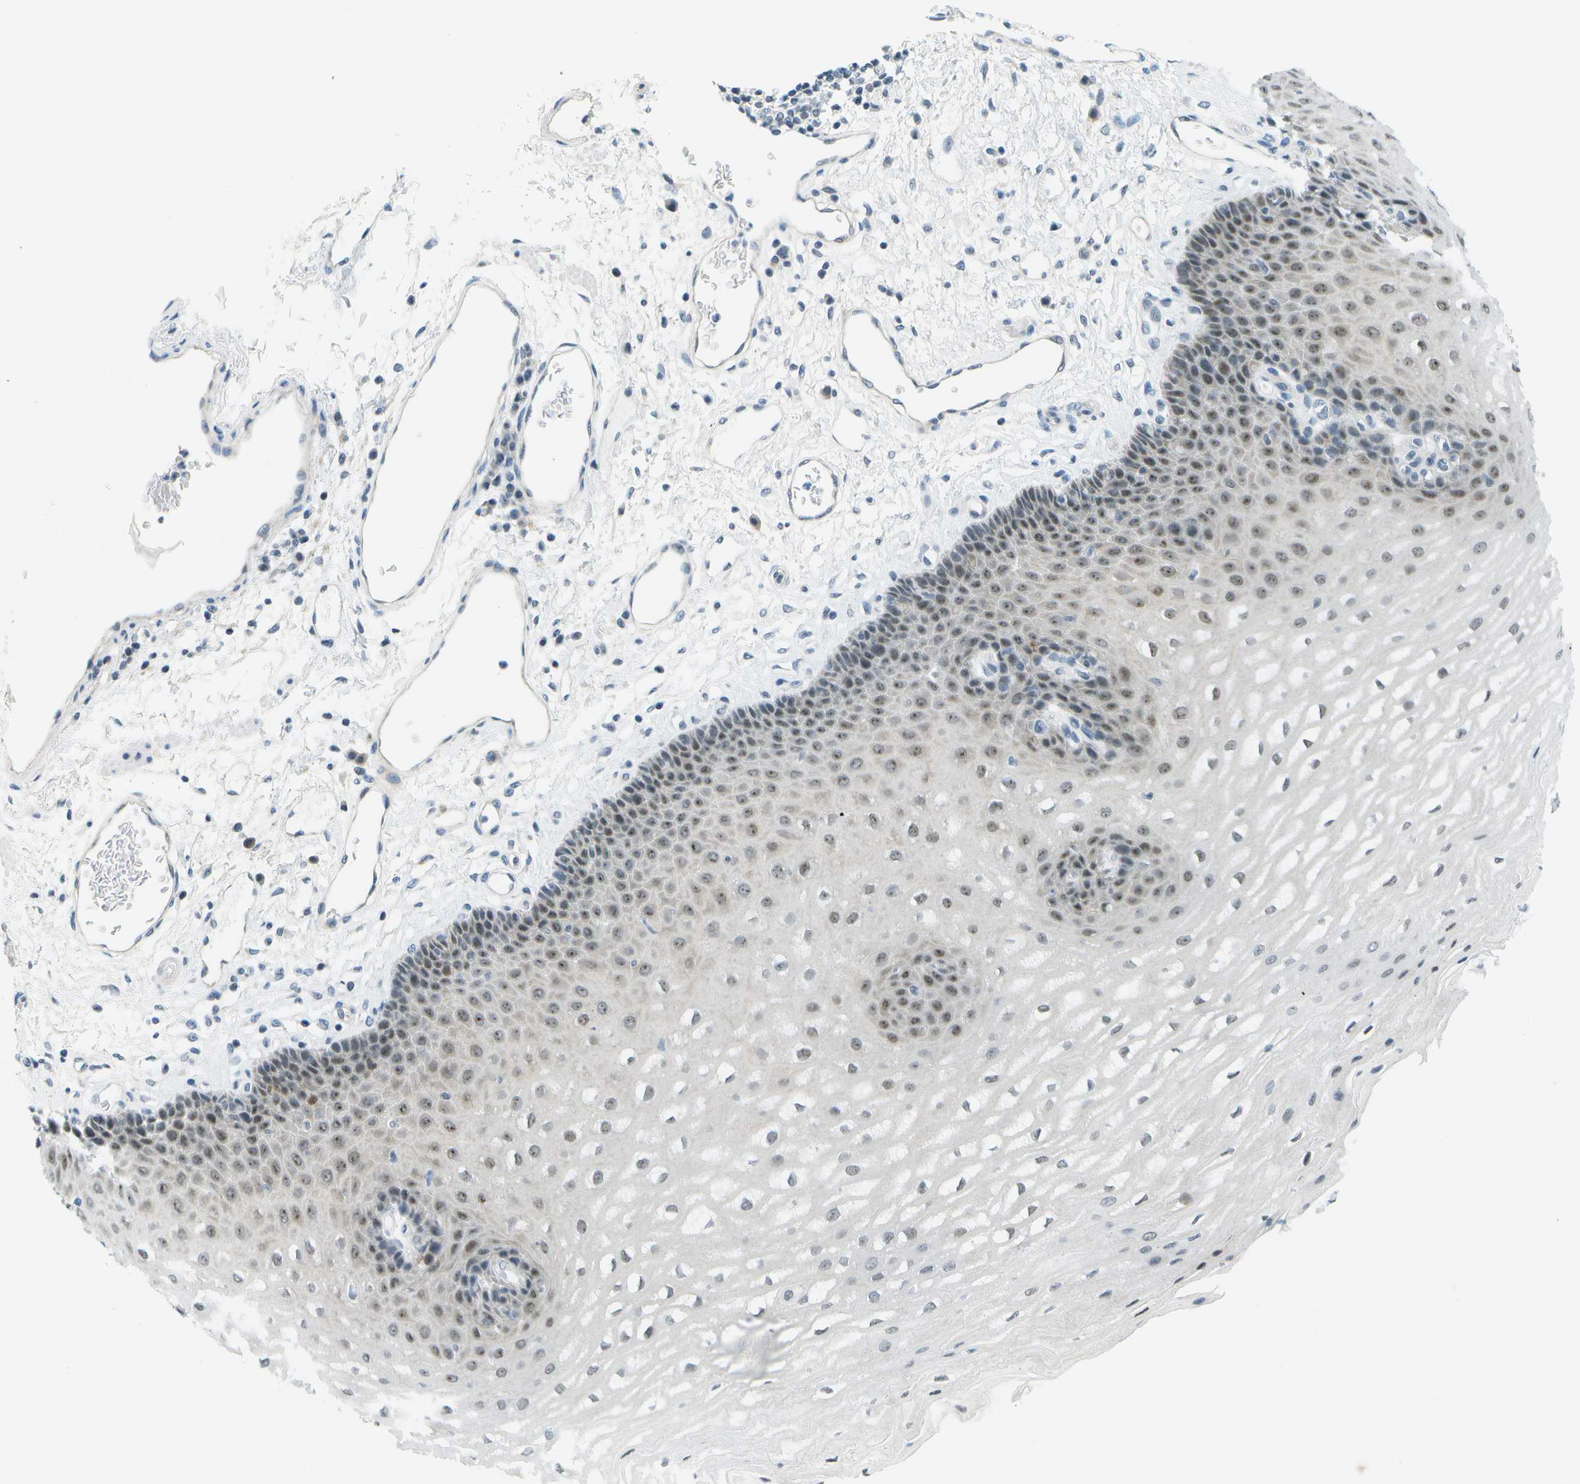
{"staining": {"intensity": "weak", "quantity": ">75%", "location": "nuclear"}, "tissue": "esophagus", "cell_type": "Squamous epithelial cells", "image_type": "normal", "snomed": [{"axis": "morphology", "description": "Normal tissue, NOS"}, {"axis": "topography", "description": "Esophagus"}], "caption": "Human esophagus stained with a brown dye displays weak nuclear positive staining in about >75% of squamous epithelial cells.", "gene": "PITHD1", "patient": {"sex": "male", "age": 54}}